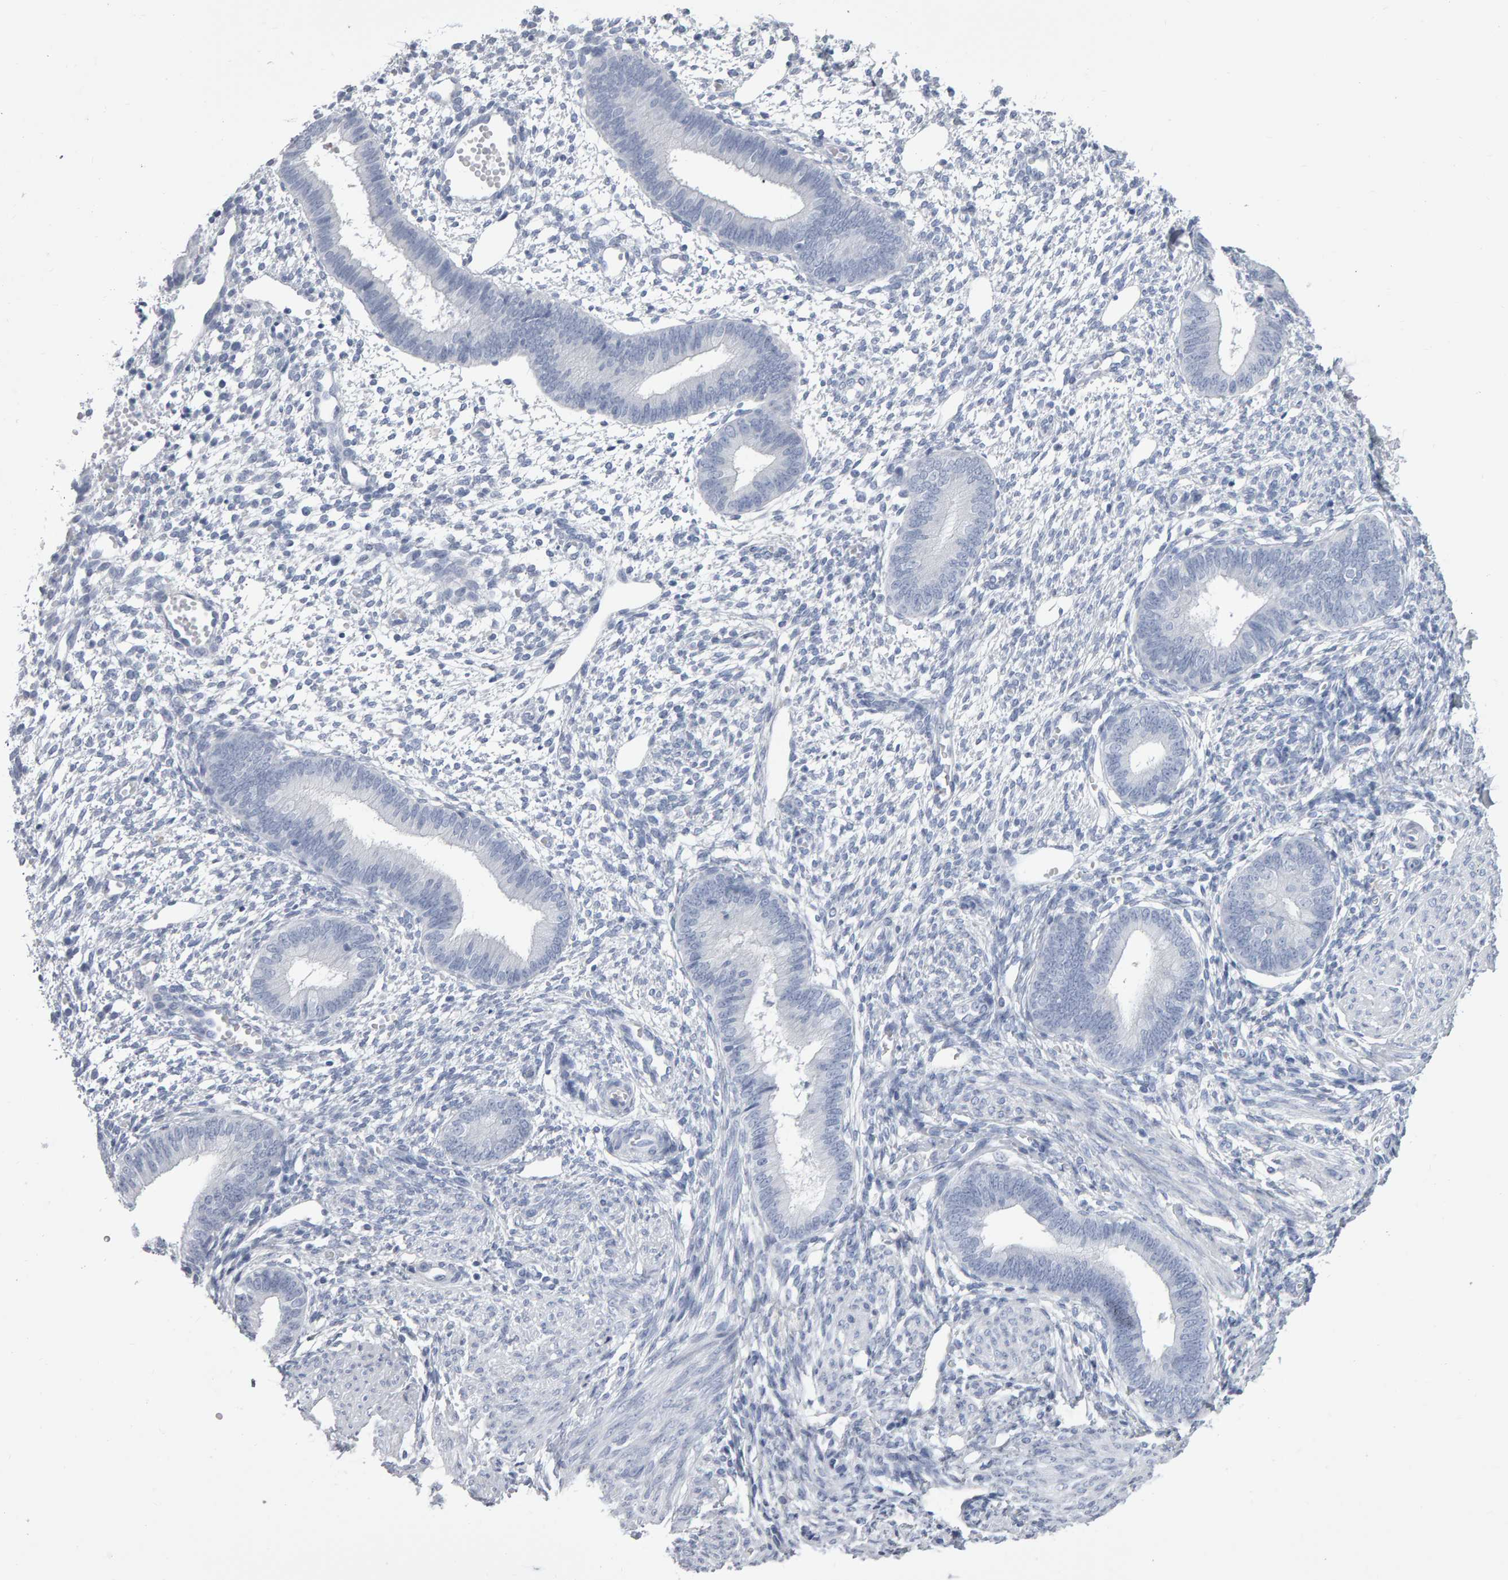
{"staining": {"intensity": "negative", "quantity": "none", "location": "none"}, "tissue": "endometrium", "cell_type": "Cells in endometrial stroma", "image_type": "normal", "snomed": [{"axis": "morphology", "description": "Normal tissue, NOS"}, {"axis": "topography", "description": "Endometrium"}], "caption": "High magnification brightfield microscopy of unremarkable endometrium stained with DAB (3,3'-diaminobenzidine) (brown) and counterstained with hematoxylin (blue): cells in endometrial stroma show no significant positivity. Brightfield microscopy of IHC stained with DAB (3,3'-diaminobenzidine) (brown) and hematoxylin (blue), captured at high magnification.", "gene": "NCDN", "patient": {"sex": "female", "age": 46}}